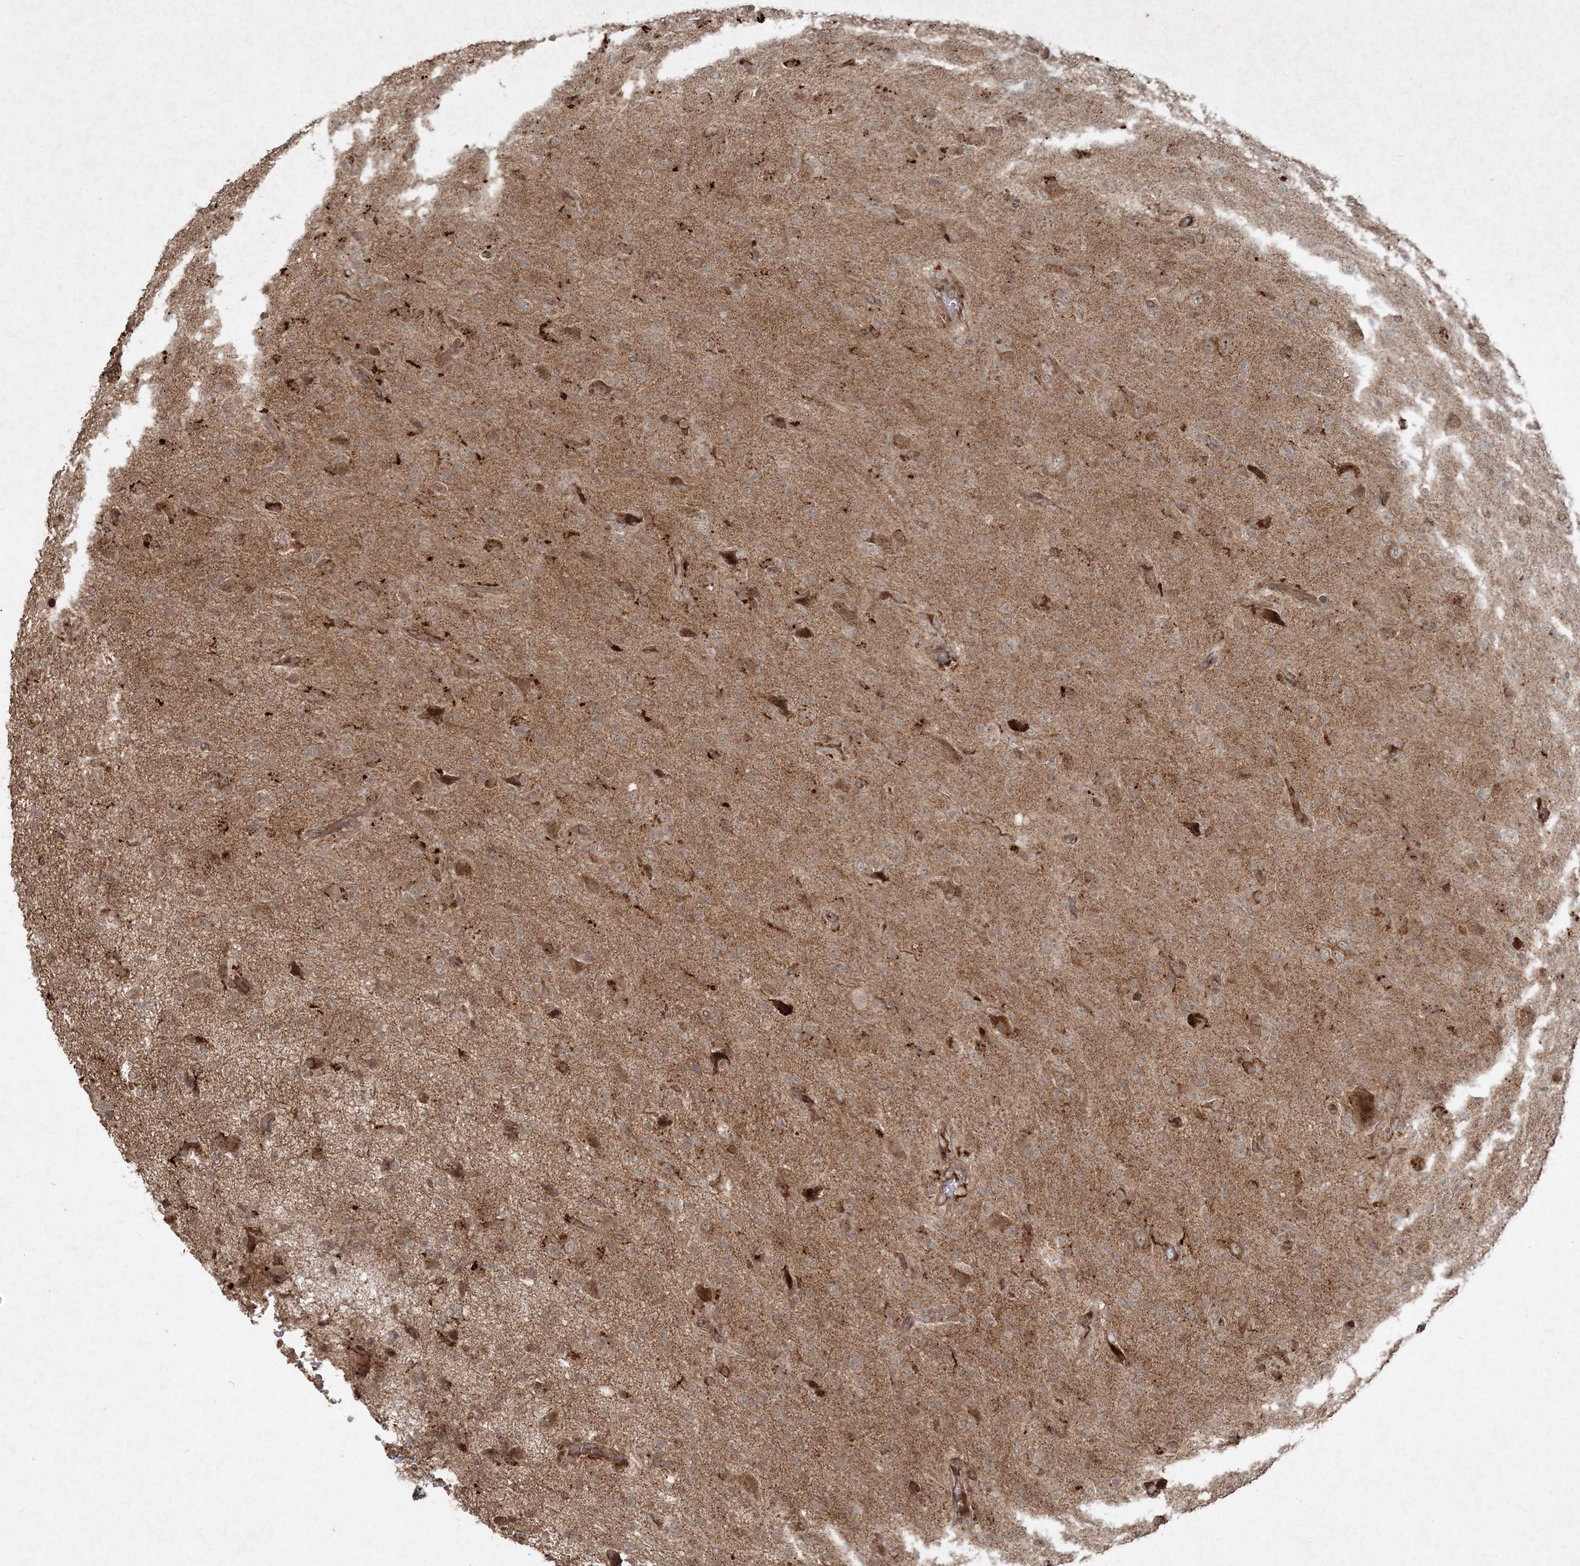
{"staining": {"intensity": "moderate", "quantity": "25%-75%", "location": "cytoplasmic/membranous"}, "tissue": "glioma", "cell_type": "Tumor cells", "image_type": "cancer", "snomed": [{"axis": "morphology", "description": "Glioma, malignant, High grade"}, {"axis": "topography", "description": "Brain"}], "caption": "Immunohistochemical staining of human high-grade glioma (malignant) reveals moderate cytoplasmic/membranous protein staining in about 25%-75% of tumor cells.", "gene": "NARS1", "patient": {"sex": "female", "age": 57}}